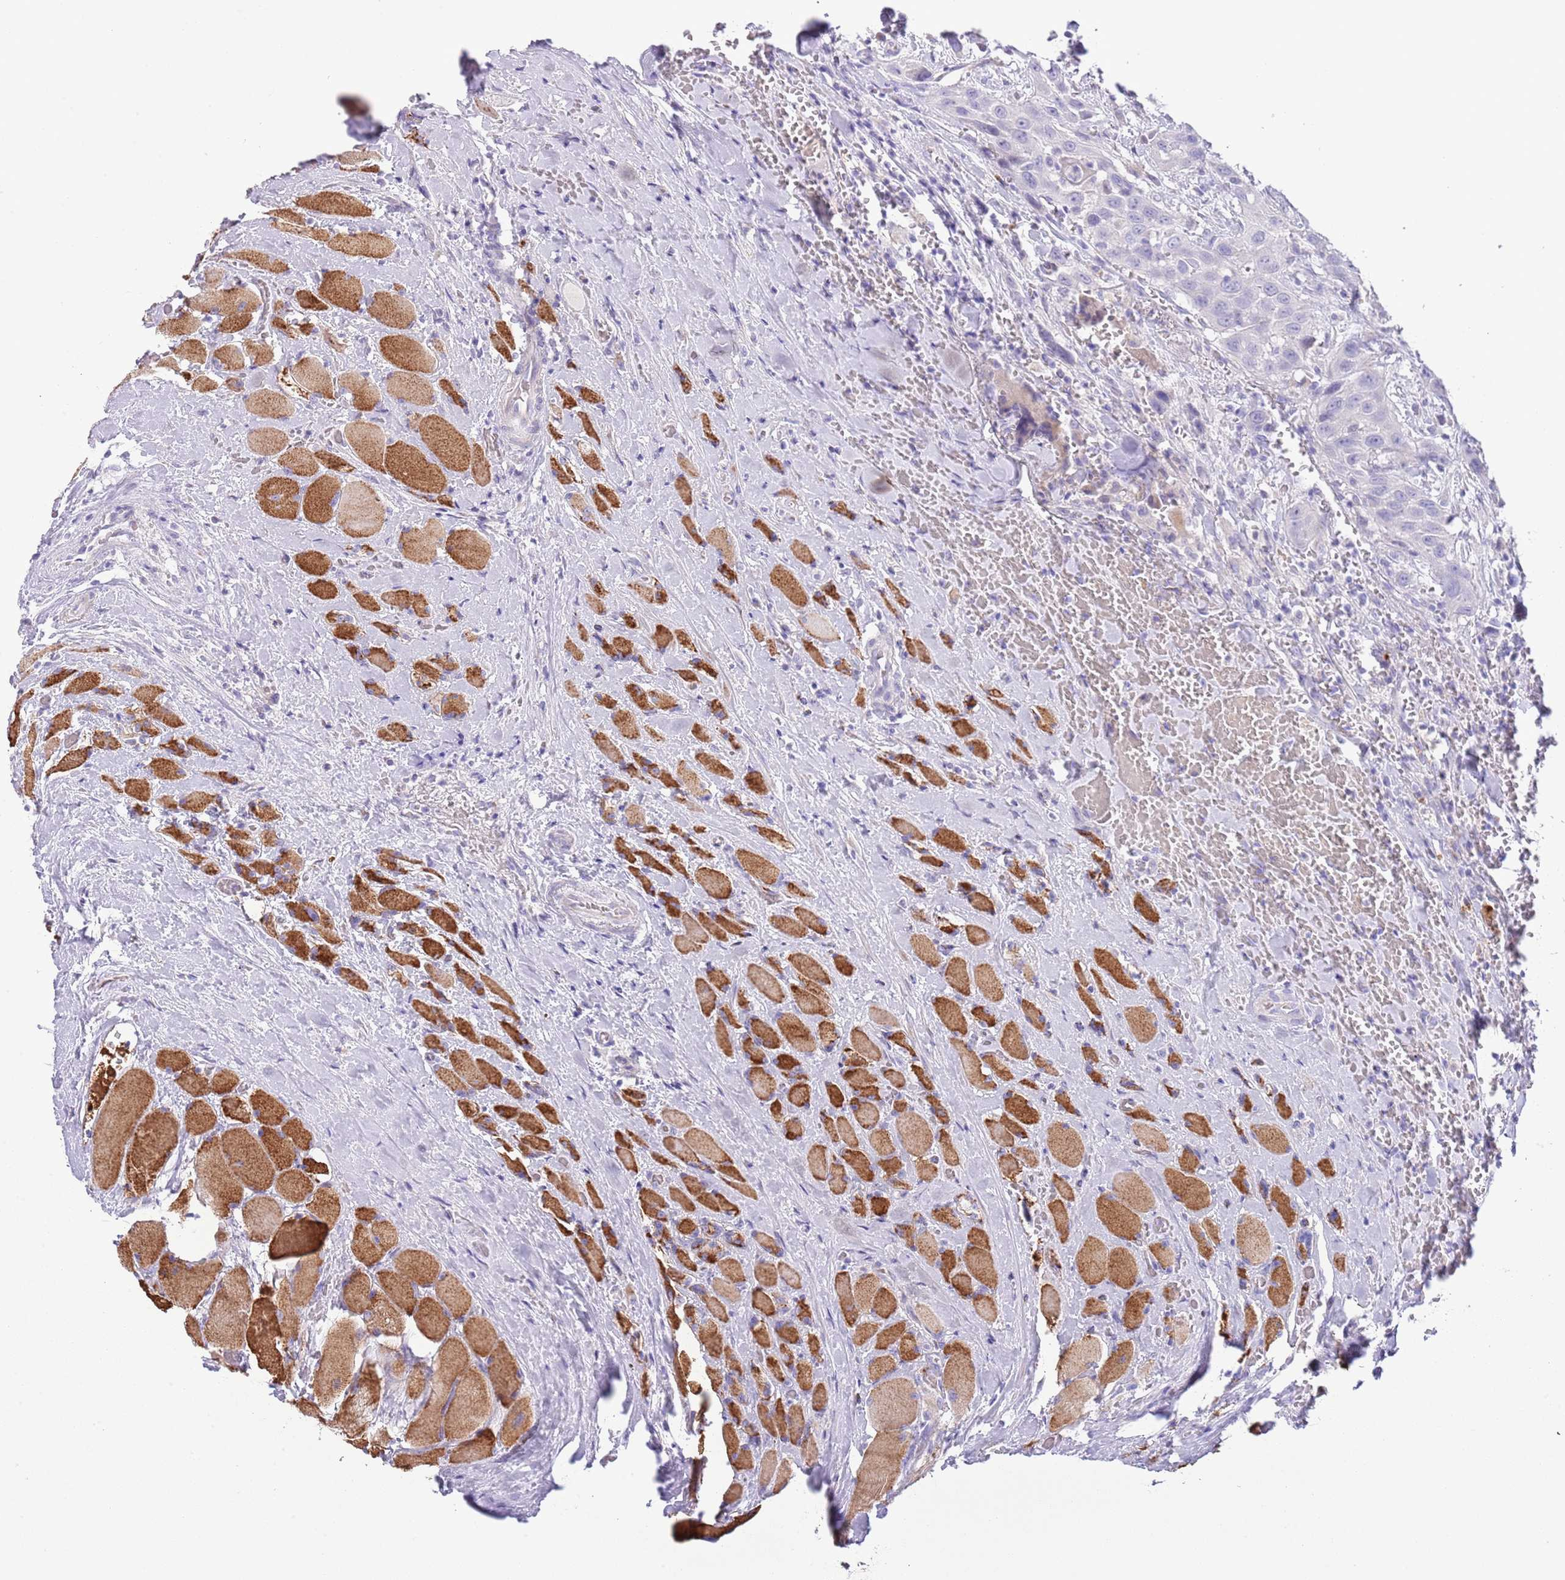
{"staining": {"intensity": "negative", "quantity": "none", "location": "none"}, "tissue": "head and neck cancer", "cell_type": "Tumor cells", "image_type": "cancer", "snomed": [{"axis": "morphology", "description": "Squamous cell carcinoma, NOS"}, {"axis": "topography", "description": "Head-Neck"}], "caption": "The immunohistochemistry micrograph has no significant staining in tumor cells of head and neck cancer tissue.", "gene": "ABHD17C", "patient": {"sex": "male", "age": 81}}